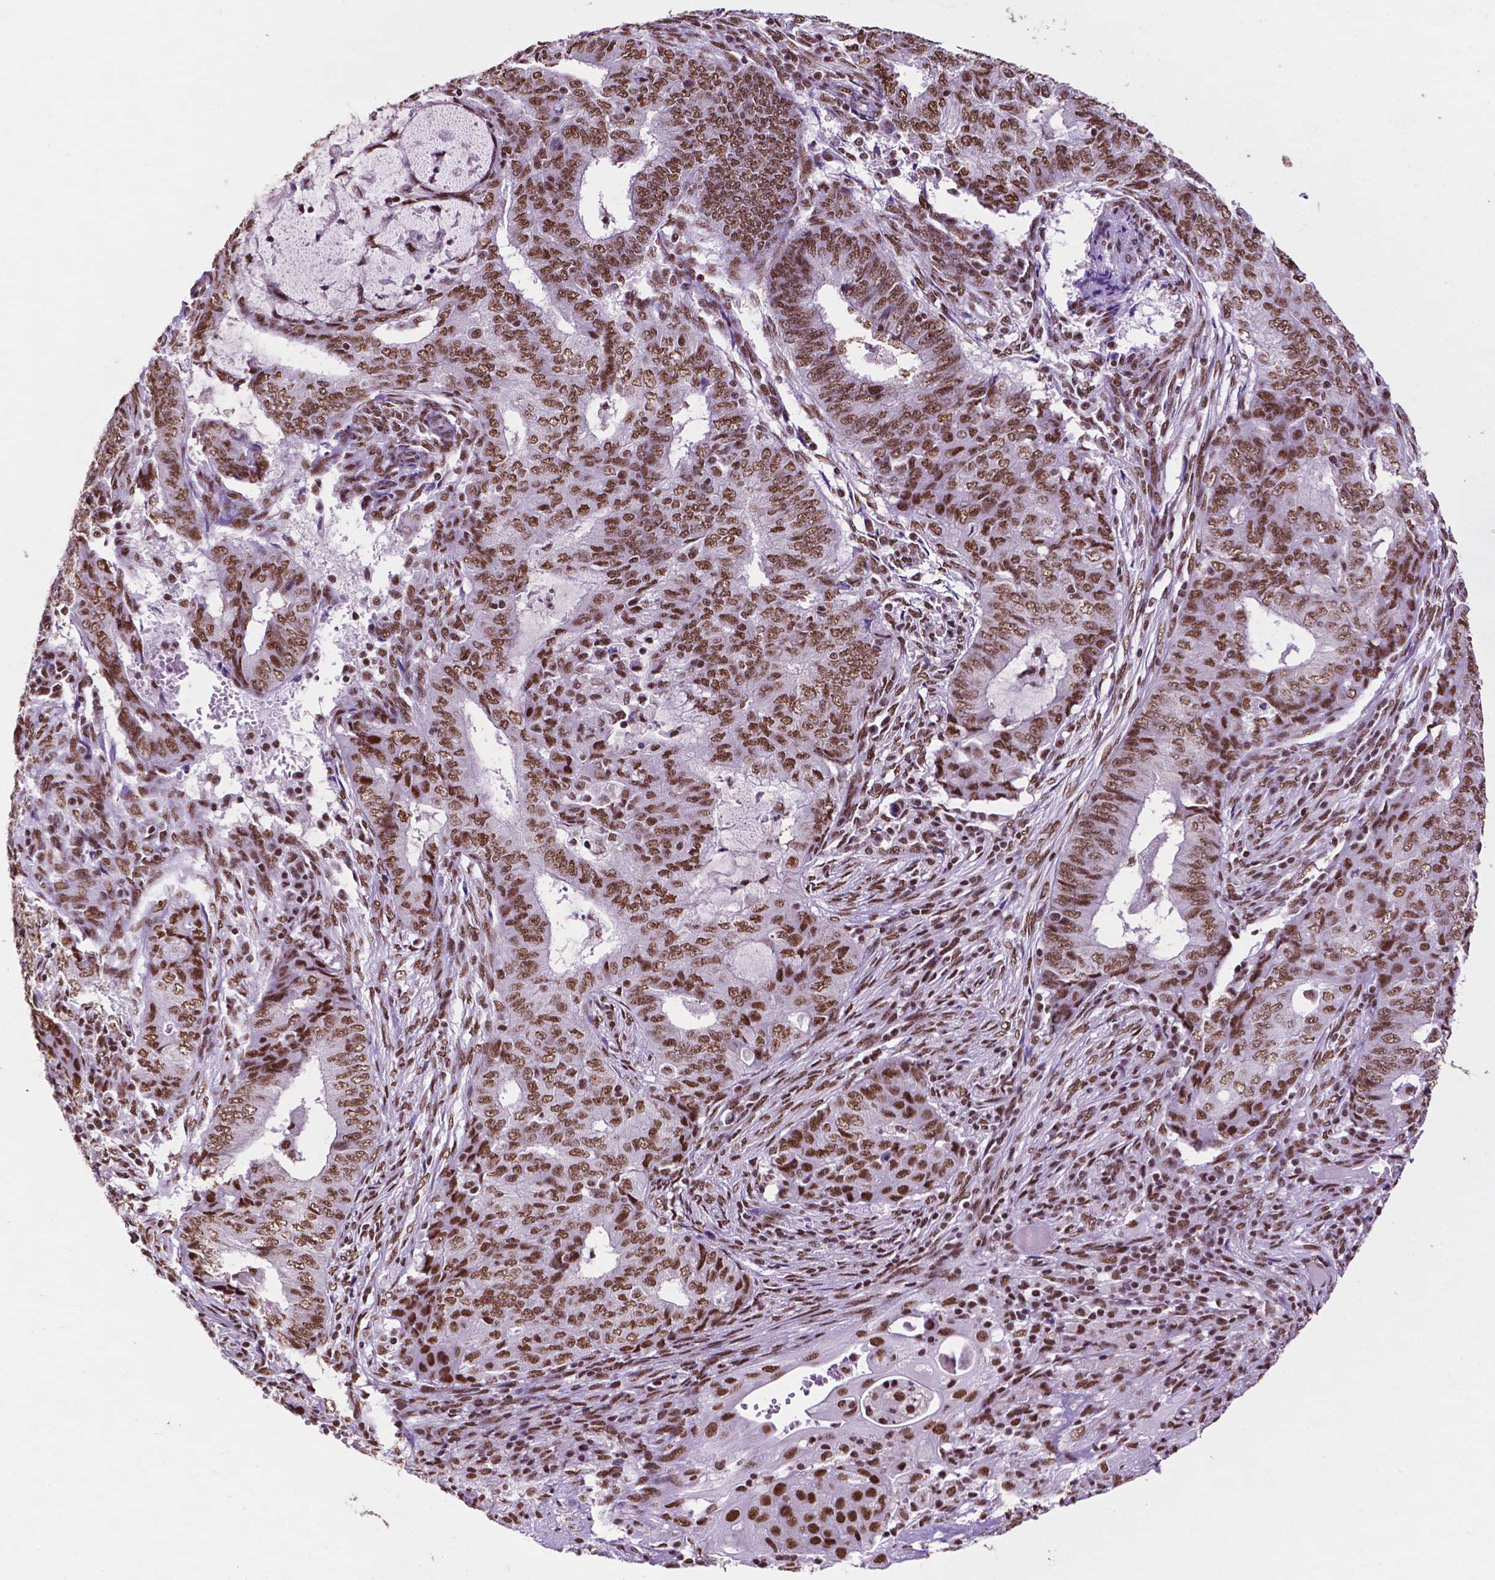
{"staining": {"intensity": "moderate", "quantity": ">75%", "location": "nuclear"}, "tissue": "endometrial cancer", "cell_type": "Tumor cells", "image_type": "cancer", "snomed": [{"axis": "morphology", "description": "Adenocarcinoma, NOS"}, {"axis": "topography", "description": "Endometrium"}], "caption": "IHC of human endometrial cancer (adenocarcinoma) demonstrates medium levels of moderate nuclear positivity in about >75% of tumor cells.", "gene": "CCAR2", "patient": {"sex": "female", "age": 62}}